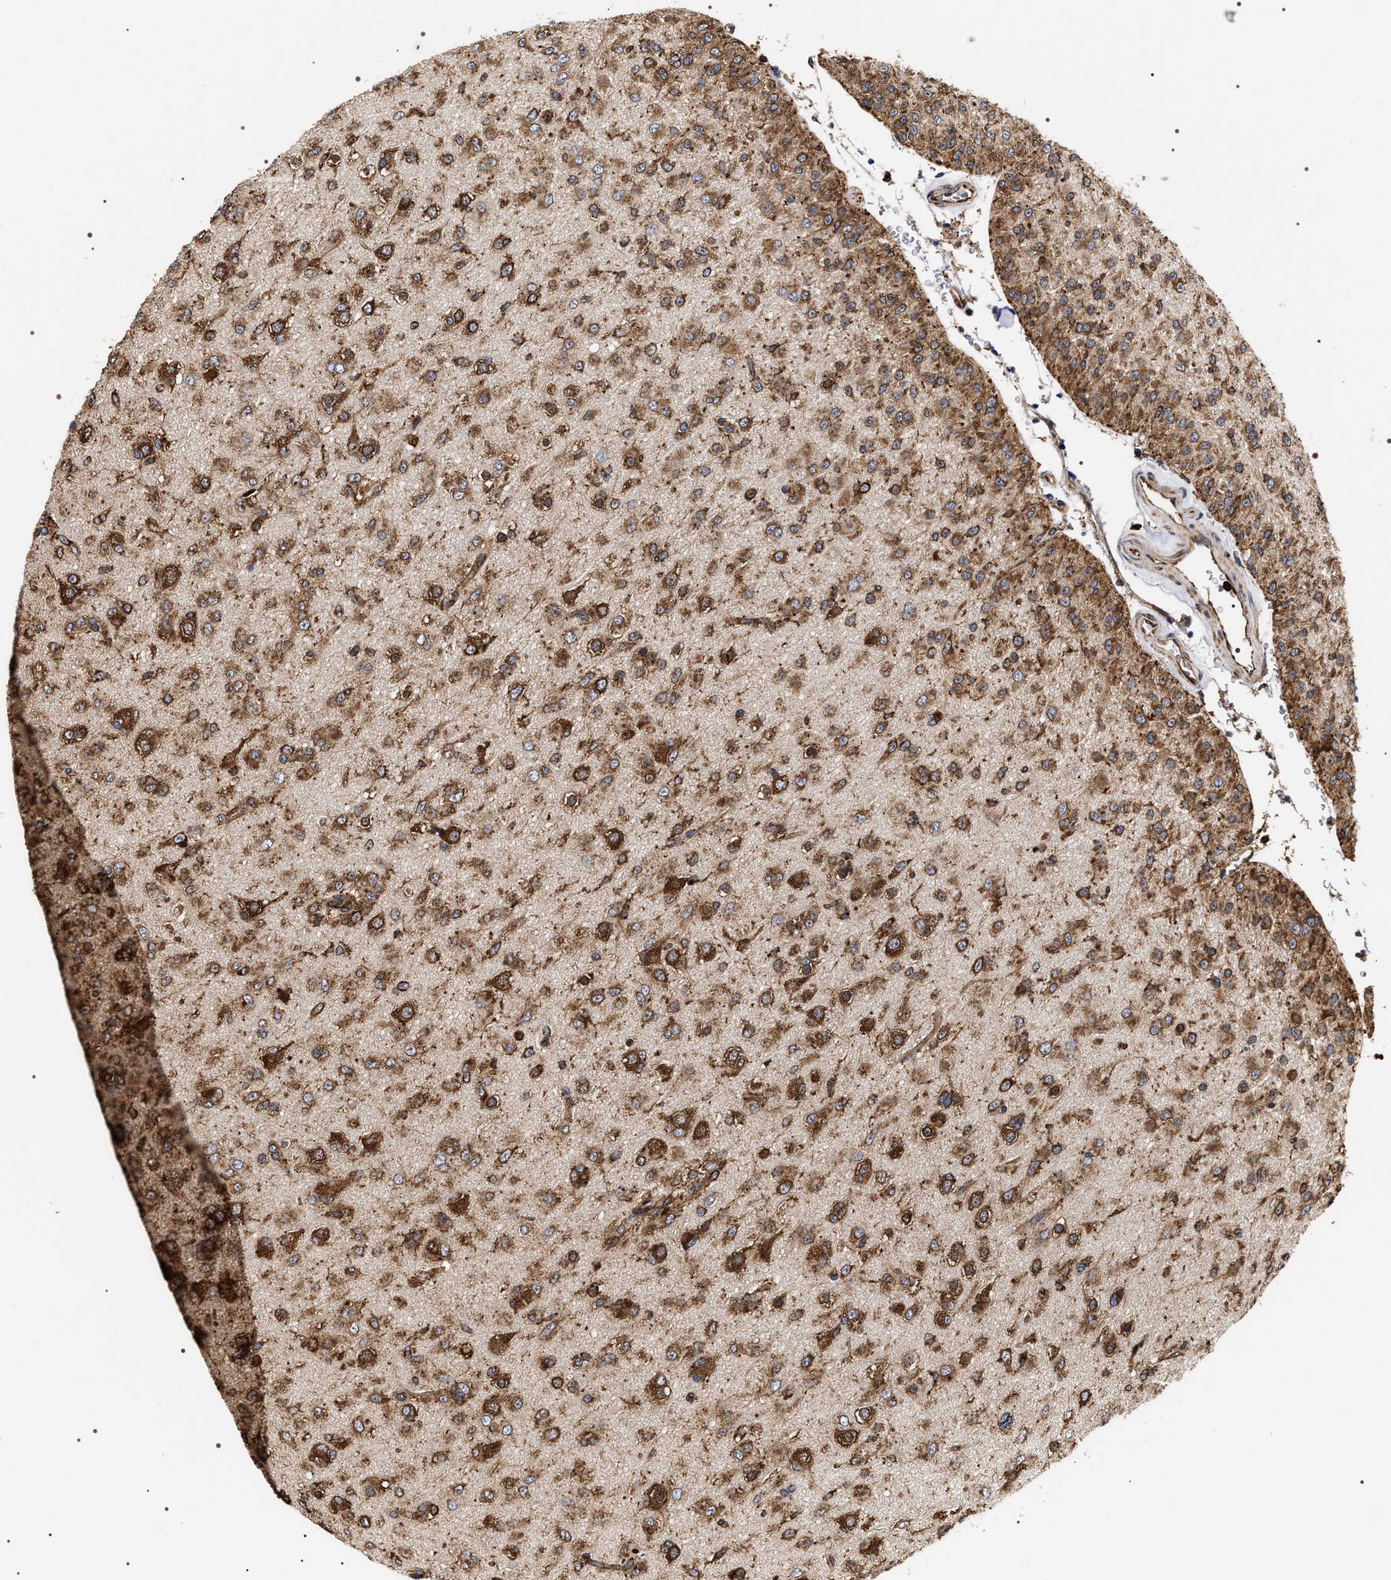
{"staining": {"intensity": "moderate", "quantity": ">75%", "location": "cytoplasmic/membranous"}, "tissue": "glioma", "cell_type": "Tumor cells", "image_type": "cancer", "snomed": [{"axis": "morphology", "description": "Glioma, malignant, Low grade"}, {"axis": "topography", "description": "Brain"}], "caption": "Immunohistochemical staining of glioma shows medium levels of moderate cytoplasmic/membranous protein expression in approximately >75% of tumor cells.", "gene": "SERBP1", "patient": {"sex": "male", "age": 65}}